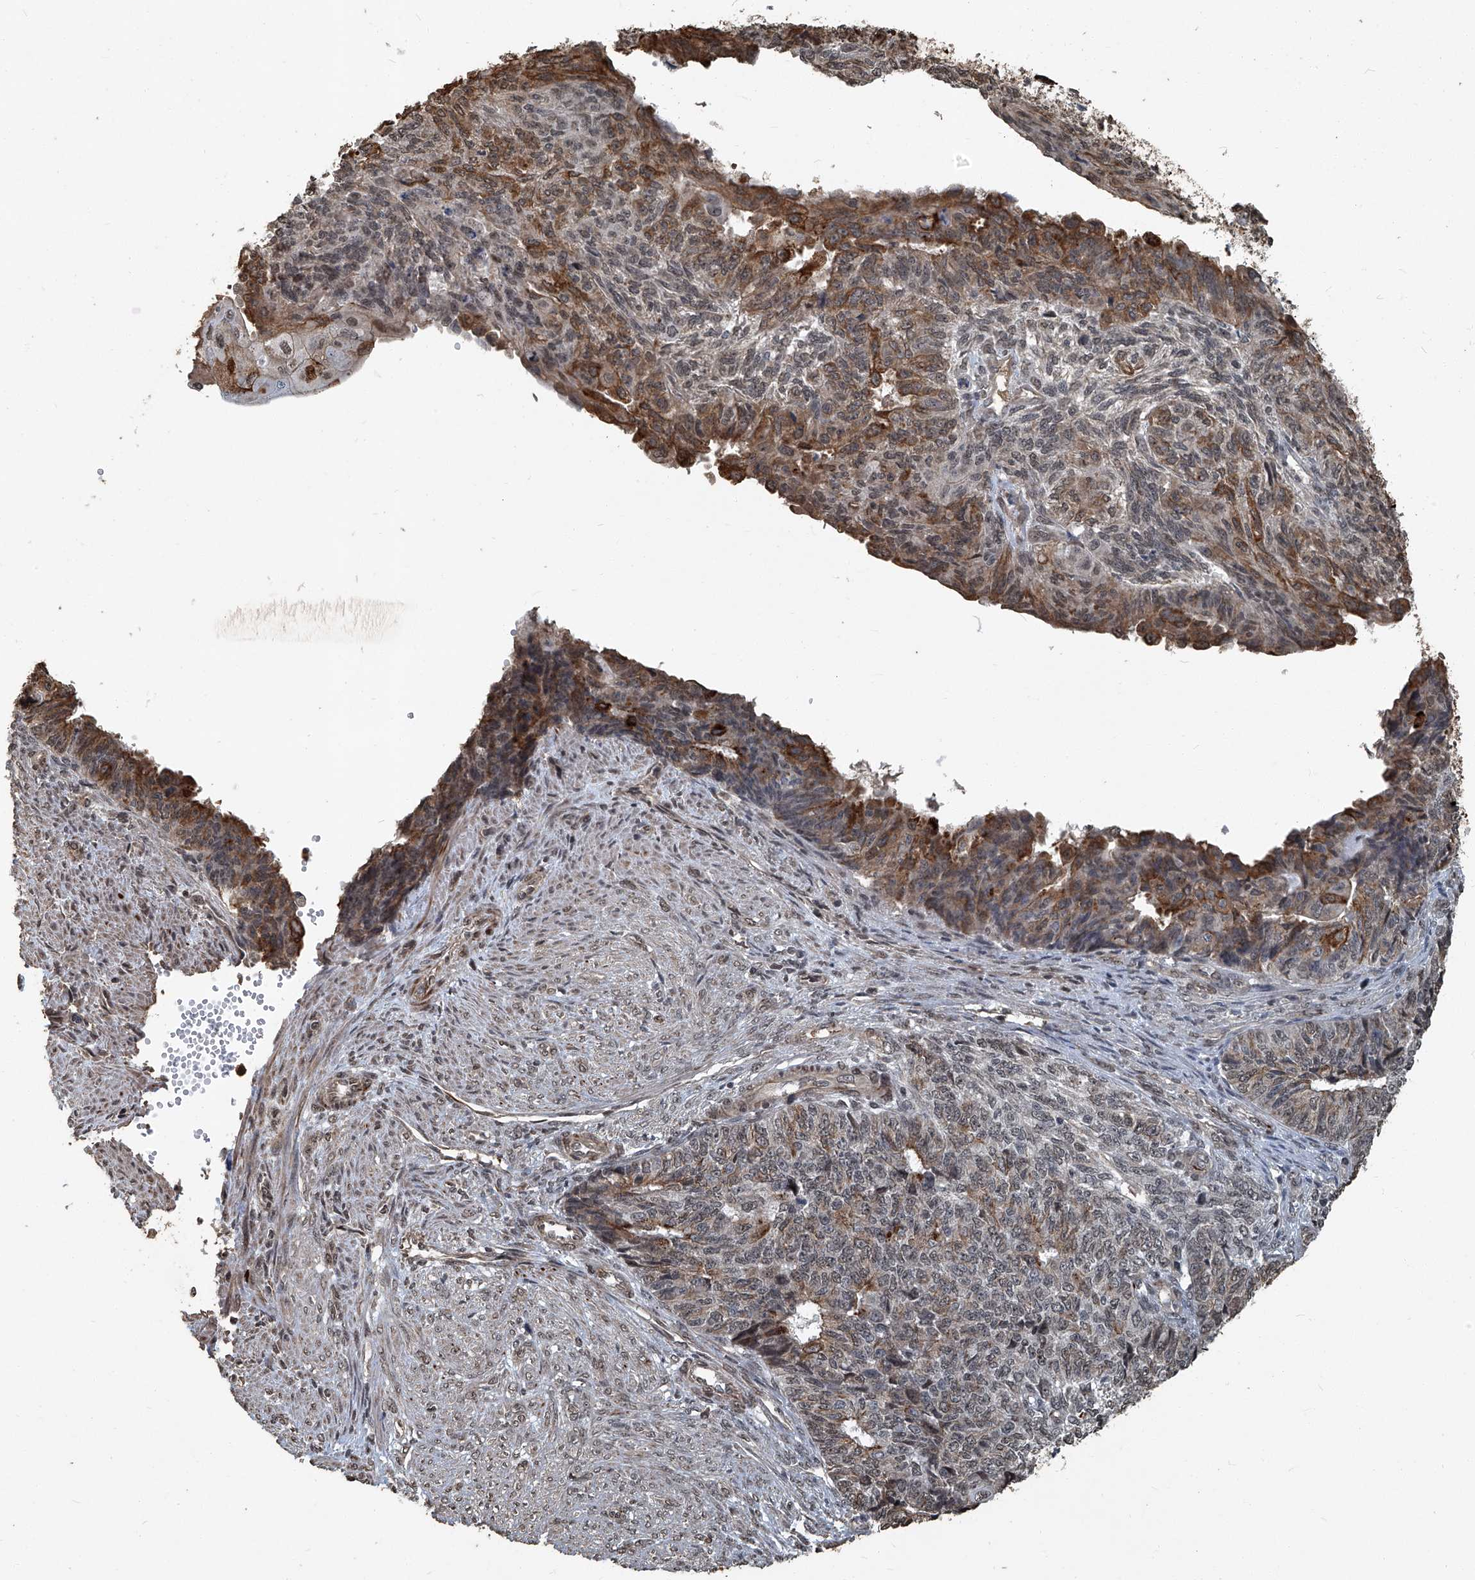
{"staining": {"intensity": "moderate", "quantity": "25%-75%", "location": "cytoplasmic/membranous"}, "tissue": "endometrial cancer", "cell_type": "Tumor cells", "image_type": "cancer", "snomed": [{"axis": "morphology", "description": "Adenocarcinoma, NOS"}, {"axis": "topography", "description": "Endometrium"}], "caption": "Protein staining by immunohistochemistry exhibits moderate cytoplasmic/membranous staining in approximately 25%-75% of tumor cells in endometrial cancer. Immunohistochemistry stains the protein in brown and the nuclei are stained blue.", "gene": "GPR132", "patient": {"sex": "female", "age": 32}}